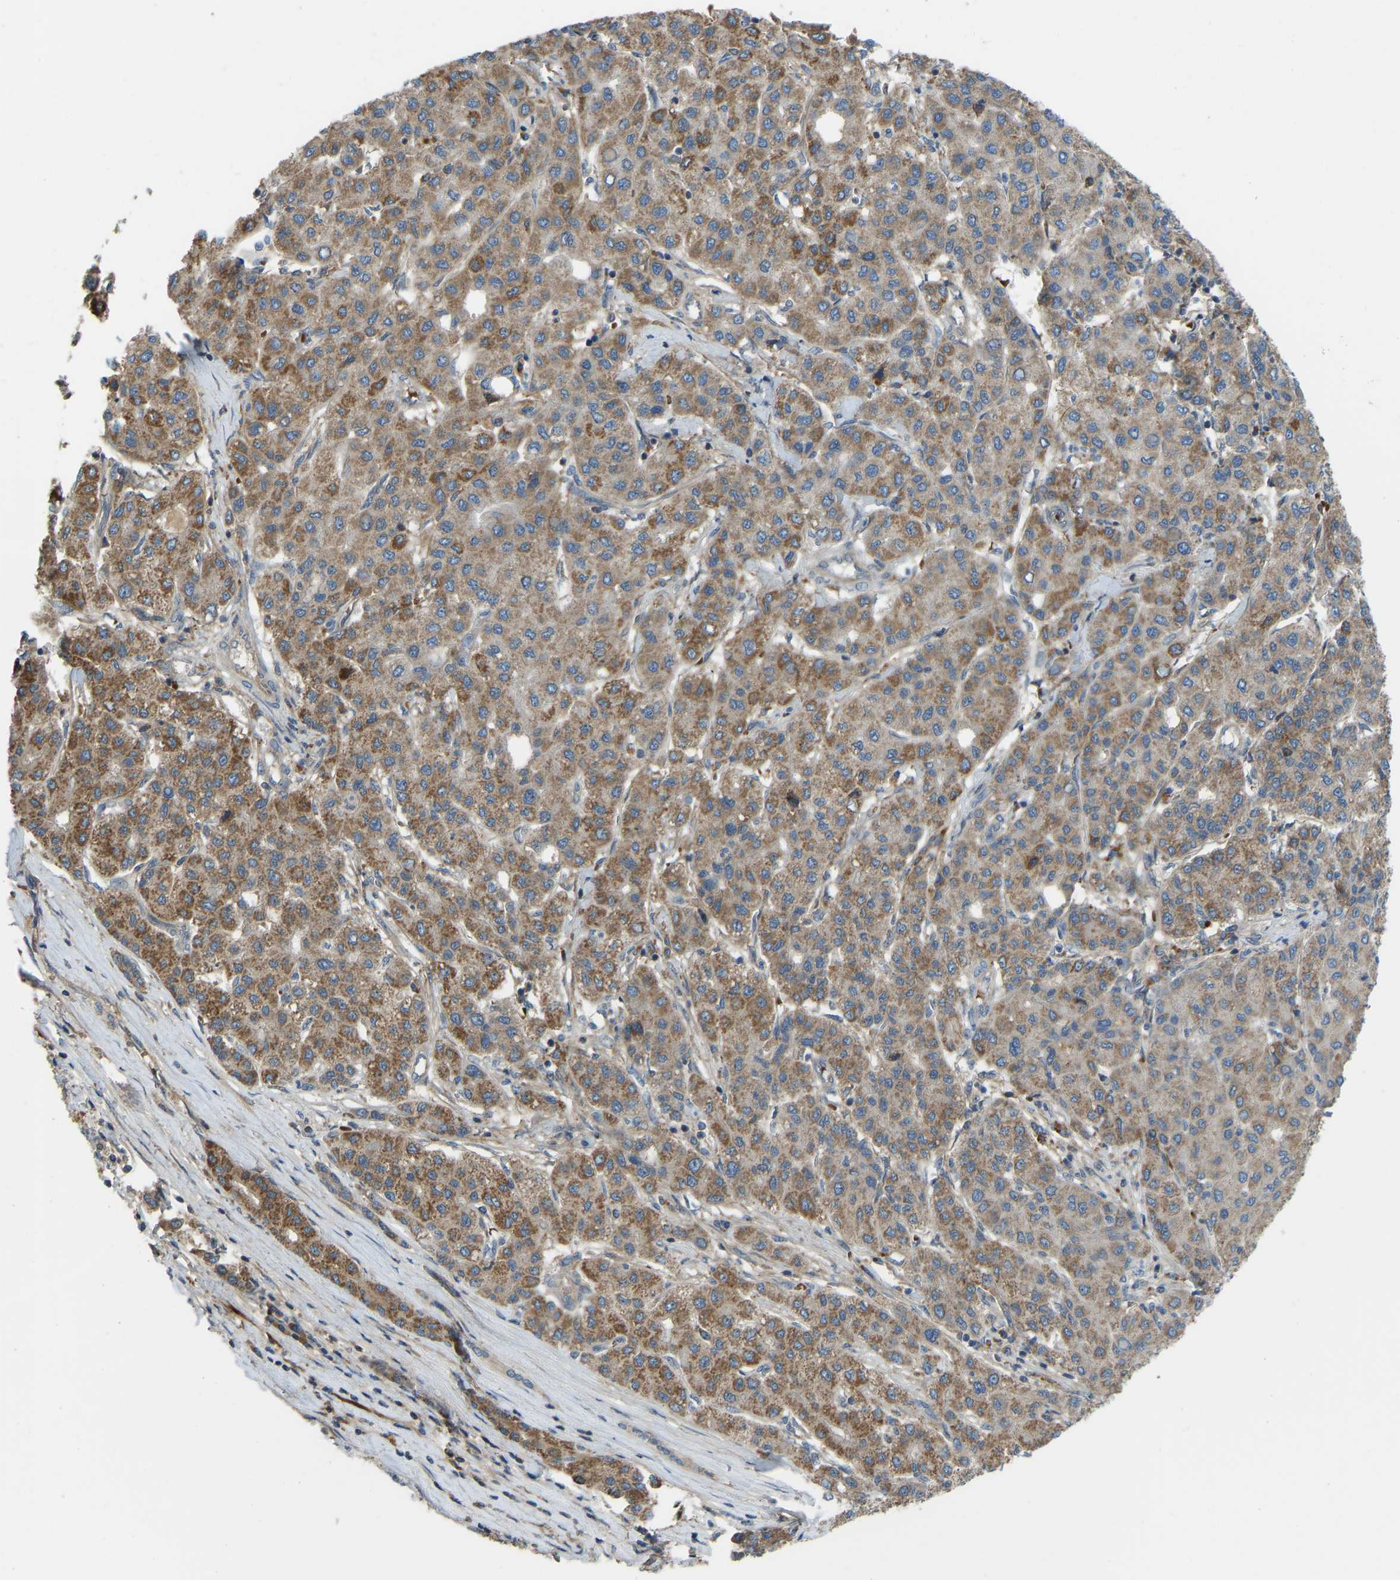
{"staining": {"intensity": "moderate", "quantity": ">75%", "location": "cytoplasmic/membranous"}, "tissue": "liver cancer", "cell_type": "Tumor cells", "image_type": "cancer", "snomed": [{"axis": "morphology", "description": "Carcinoma, Hepatocellular, NOS"}, {"axis": "topography", "description": "Liver"}], "caption": "Tumor cells reveal moderate cytoplasmic/membranous expression in about >75% of cells in liver cancer (hepatocellular carcinoma). Using DAB (brown) and hematoxylin (blue) stains, captured at high magnification using brightfield microscopy.", "gene": "ZNF71", "patient": {"sex": "male", "age": 65}}